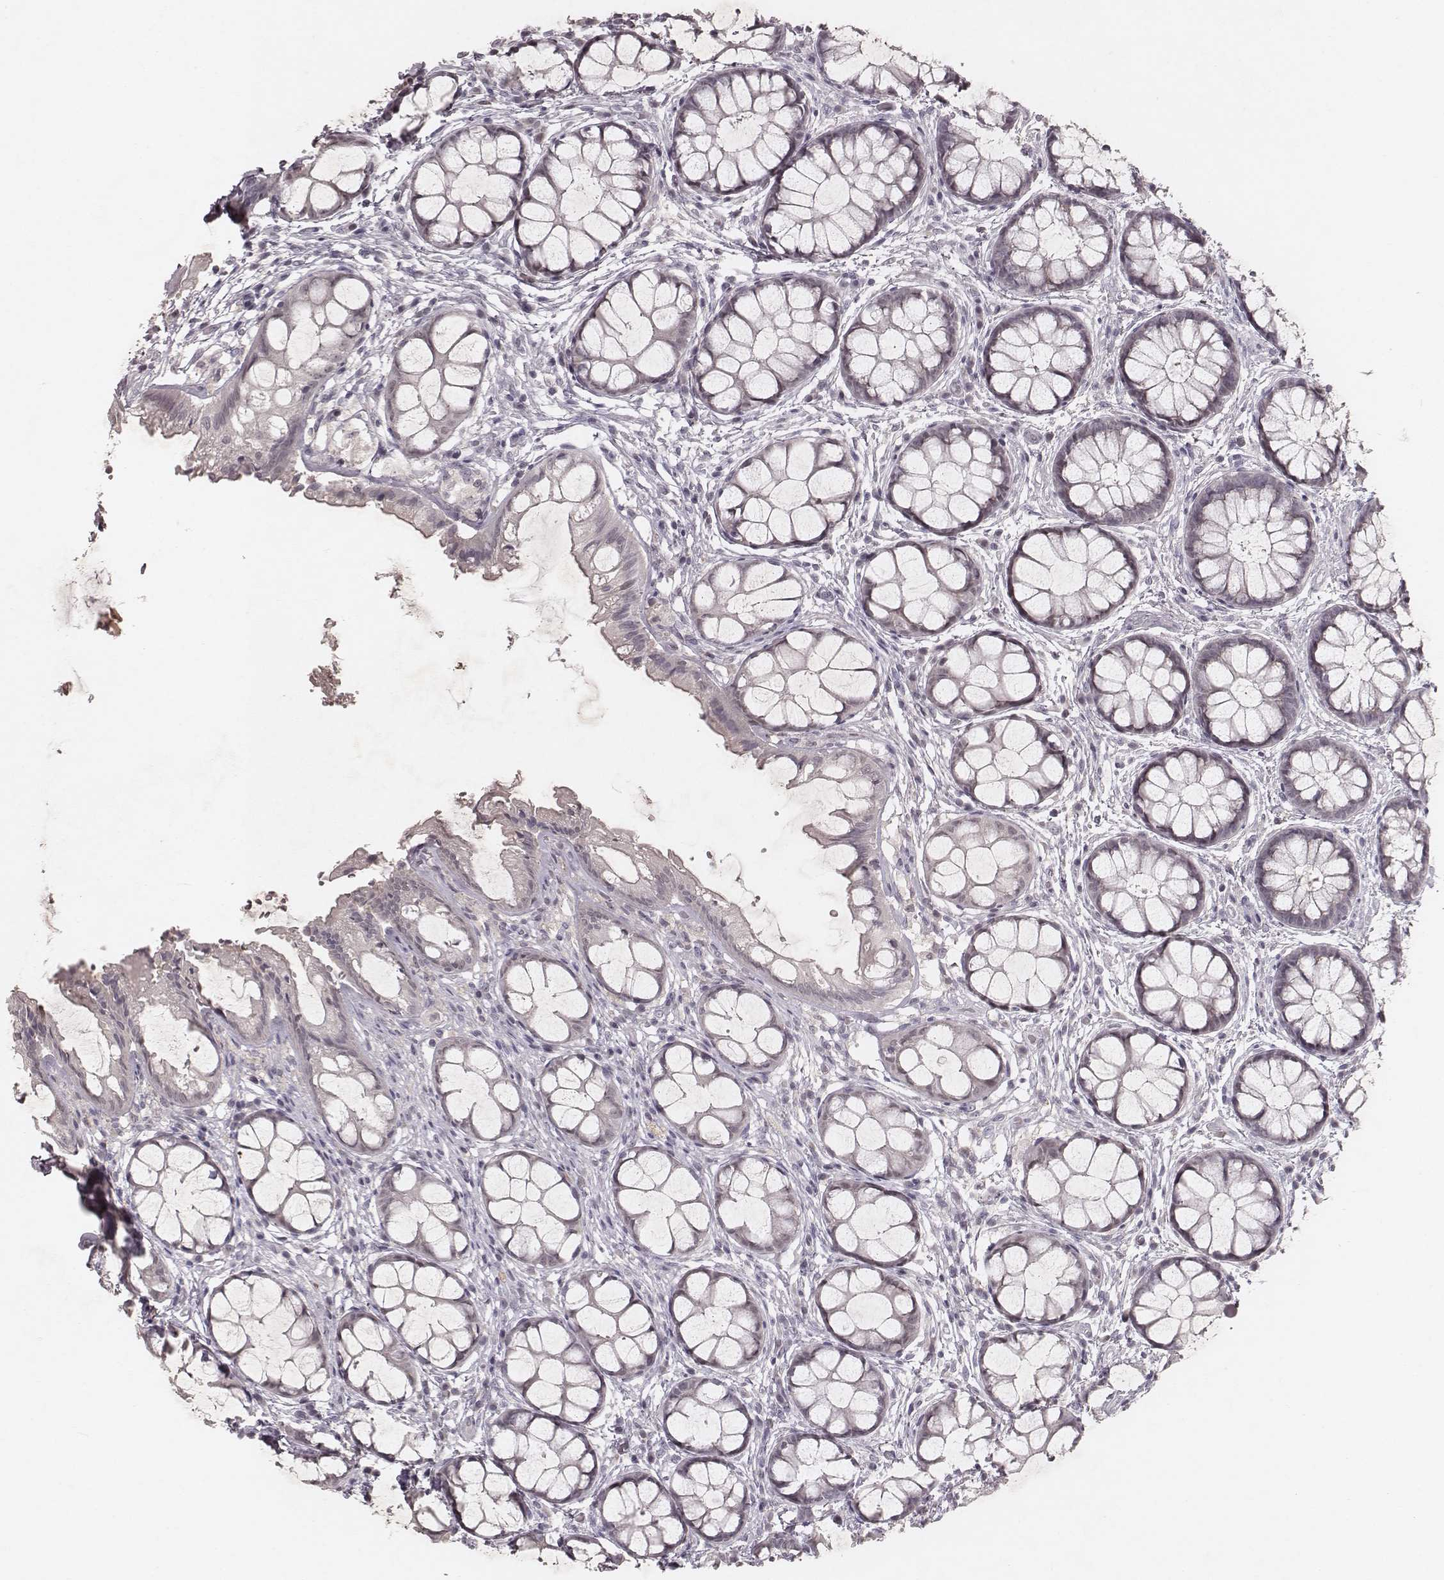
{"staining": {"intensity": "negative", "quantity": "none", "location": "none"}, "tissue": "rectum", "cell_type": "Glandular cells", "image_type": "normal", "snomed": [{"axis": "morphology", "description": "Normal tissue, NOS"}, {"axis": "topography", "description": "Rectum"}], "caption": "Rectum was stained to show a protein in brown. There is no significant staining in glandular cells. Nuclei are stained in blue.", "gene": "FAM13B", "patient": {"sex": "female", "age": 62}}